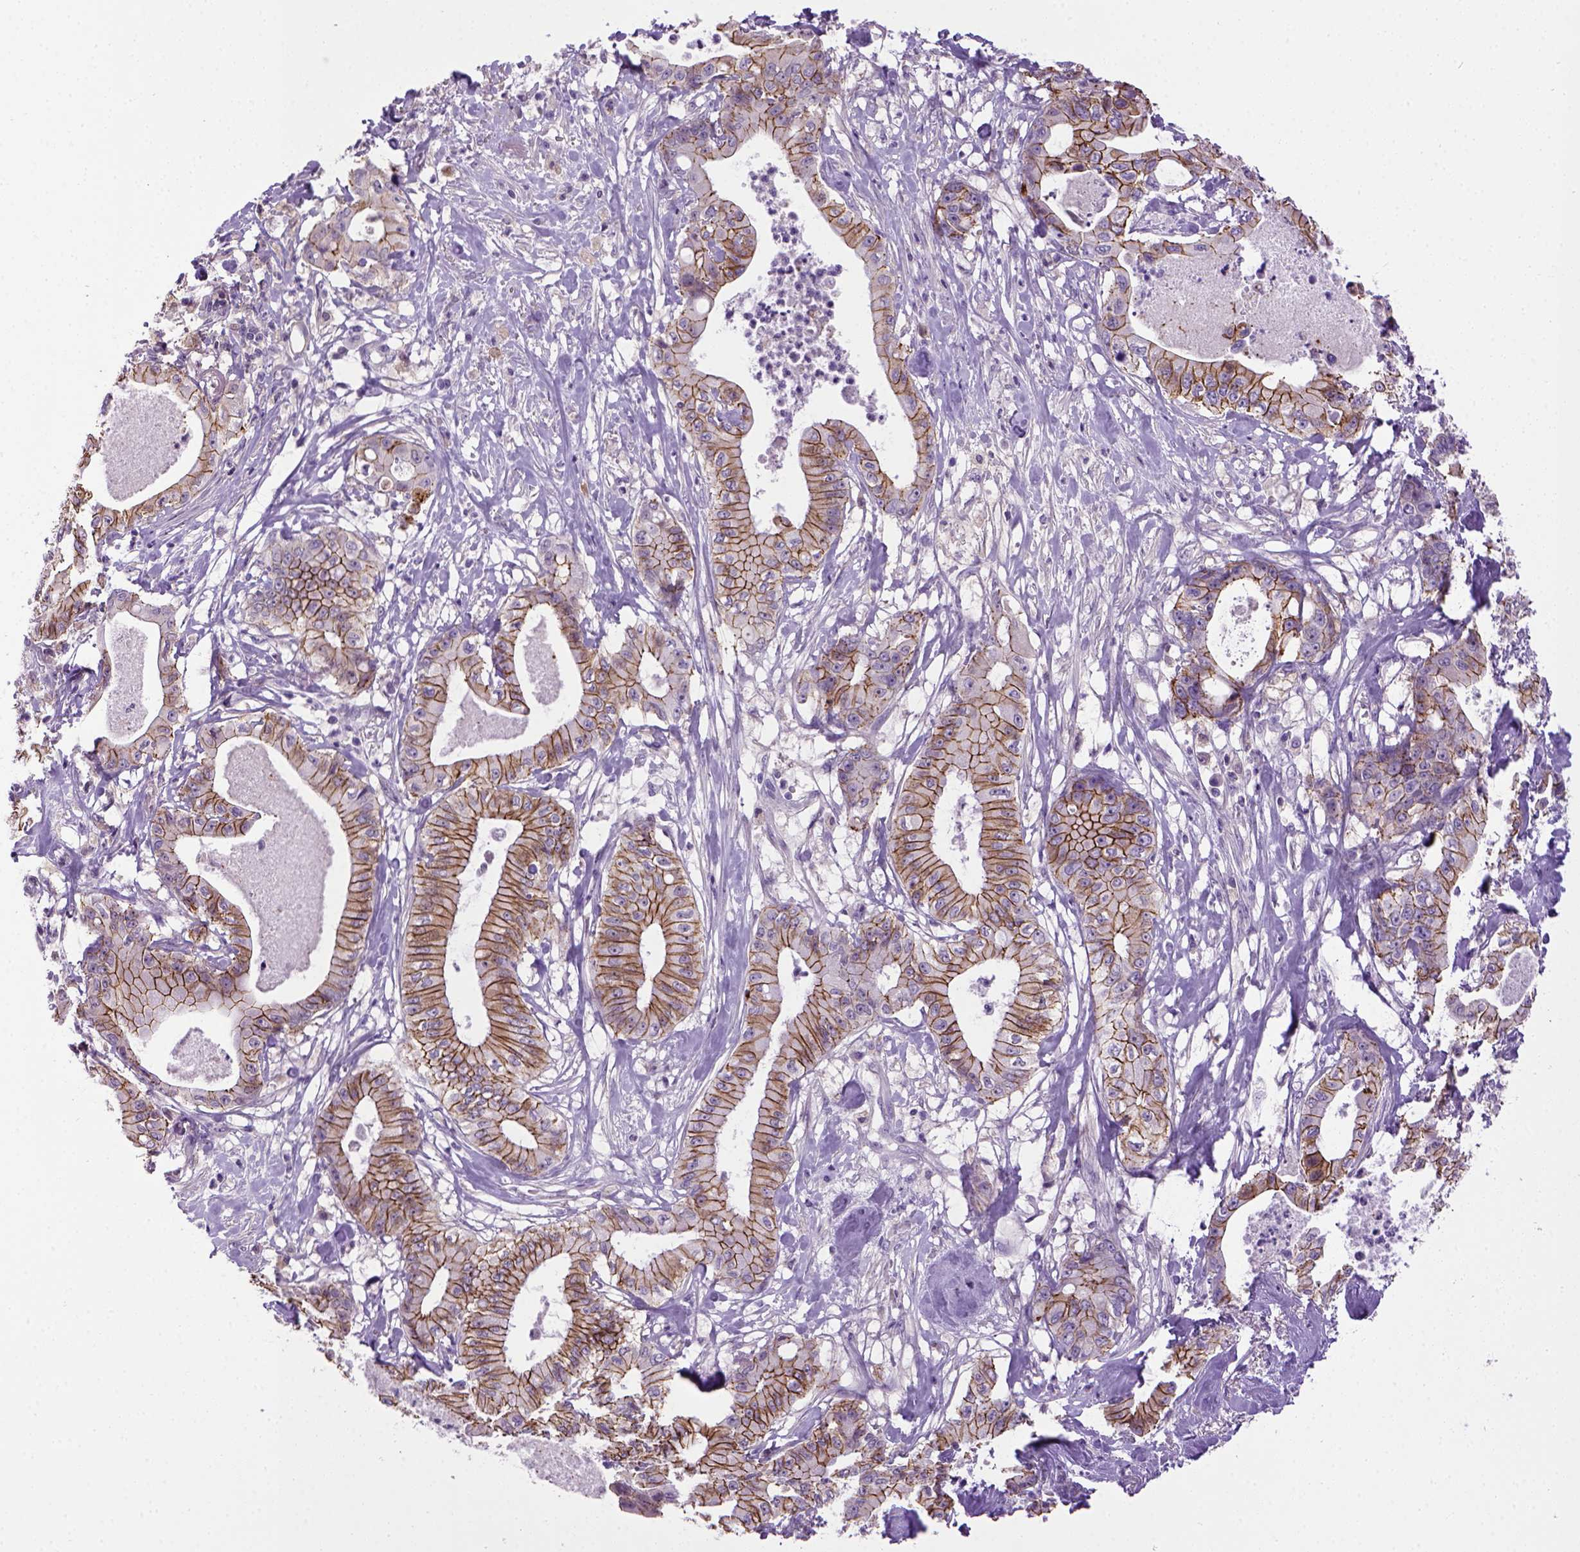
{"staining": {"intensity": "moderate", "quantity": ">75%", "location": "cytoplasmic/membranous"}, "tissue": "pancreatic cancer", "cell_type": "Tumor cells", "image_type": "cancer", "snomed": [{"axis": "morphology", "description": "Adenocarcinoma, NOS"}, {"axis": "topography", "description": "Pancreas"}], "caption": "Immunohistochemistry (IHC) (DAB (3,3'-diaminobenzidine)) staining of human adenocarcinoma (pancreatic) displays moderate cytoplasmic/membranous protein positivity in about >75% of tumor cells.", "gene": "CDH1", "patient": {"sex": "male", "age": 71}}